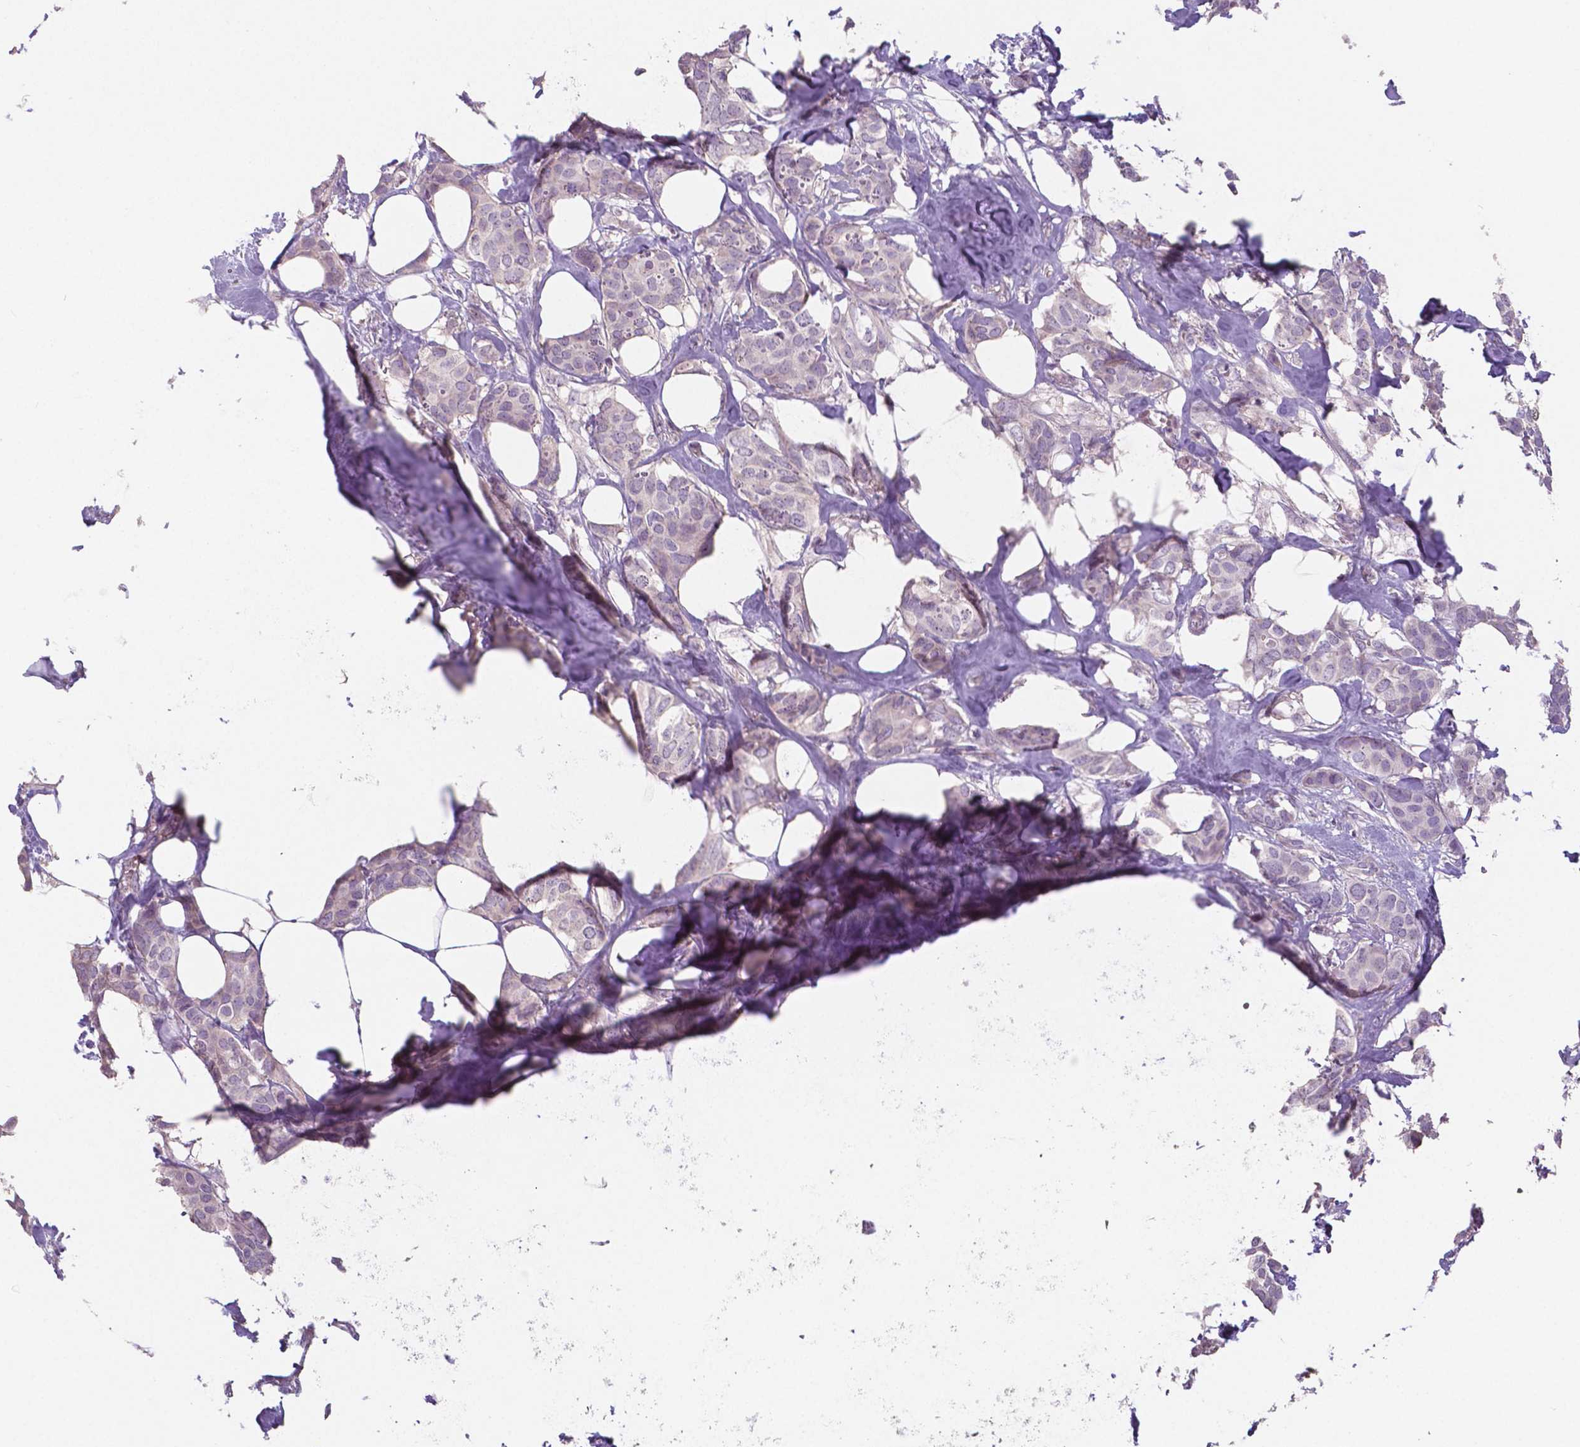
{"staining": {"intensity": "negative", "quantity": "none", "location": "none"}, "tissue": "breast cancer", "cell_type": "Tumor cells", "image_type": "cancer", "snomed": [{"axis": "morphology", "description": "Duct carcinoma"}, {"axis": "topography", "description": "Breast"}], "caption": "An IHC photomicrograph of breast cancer is shown. There is no staining in tumor cells of breast cancer. Nuclei are stained in blue.", "gene": "CRMP1", "patient": {"sex": "female", "age": 62}}